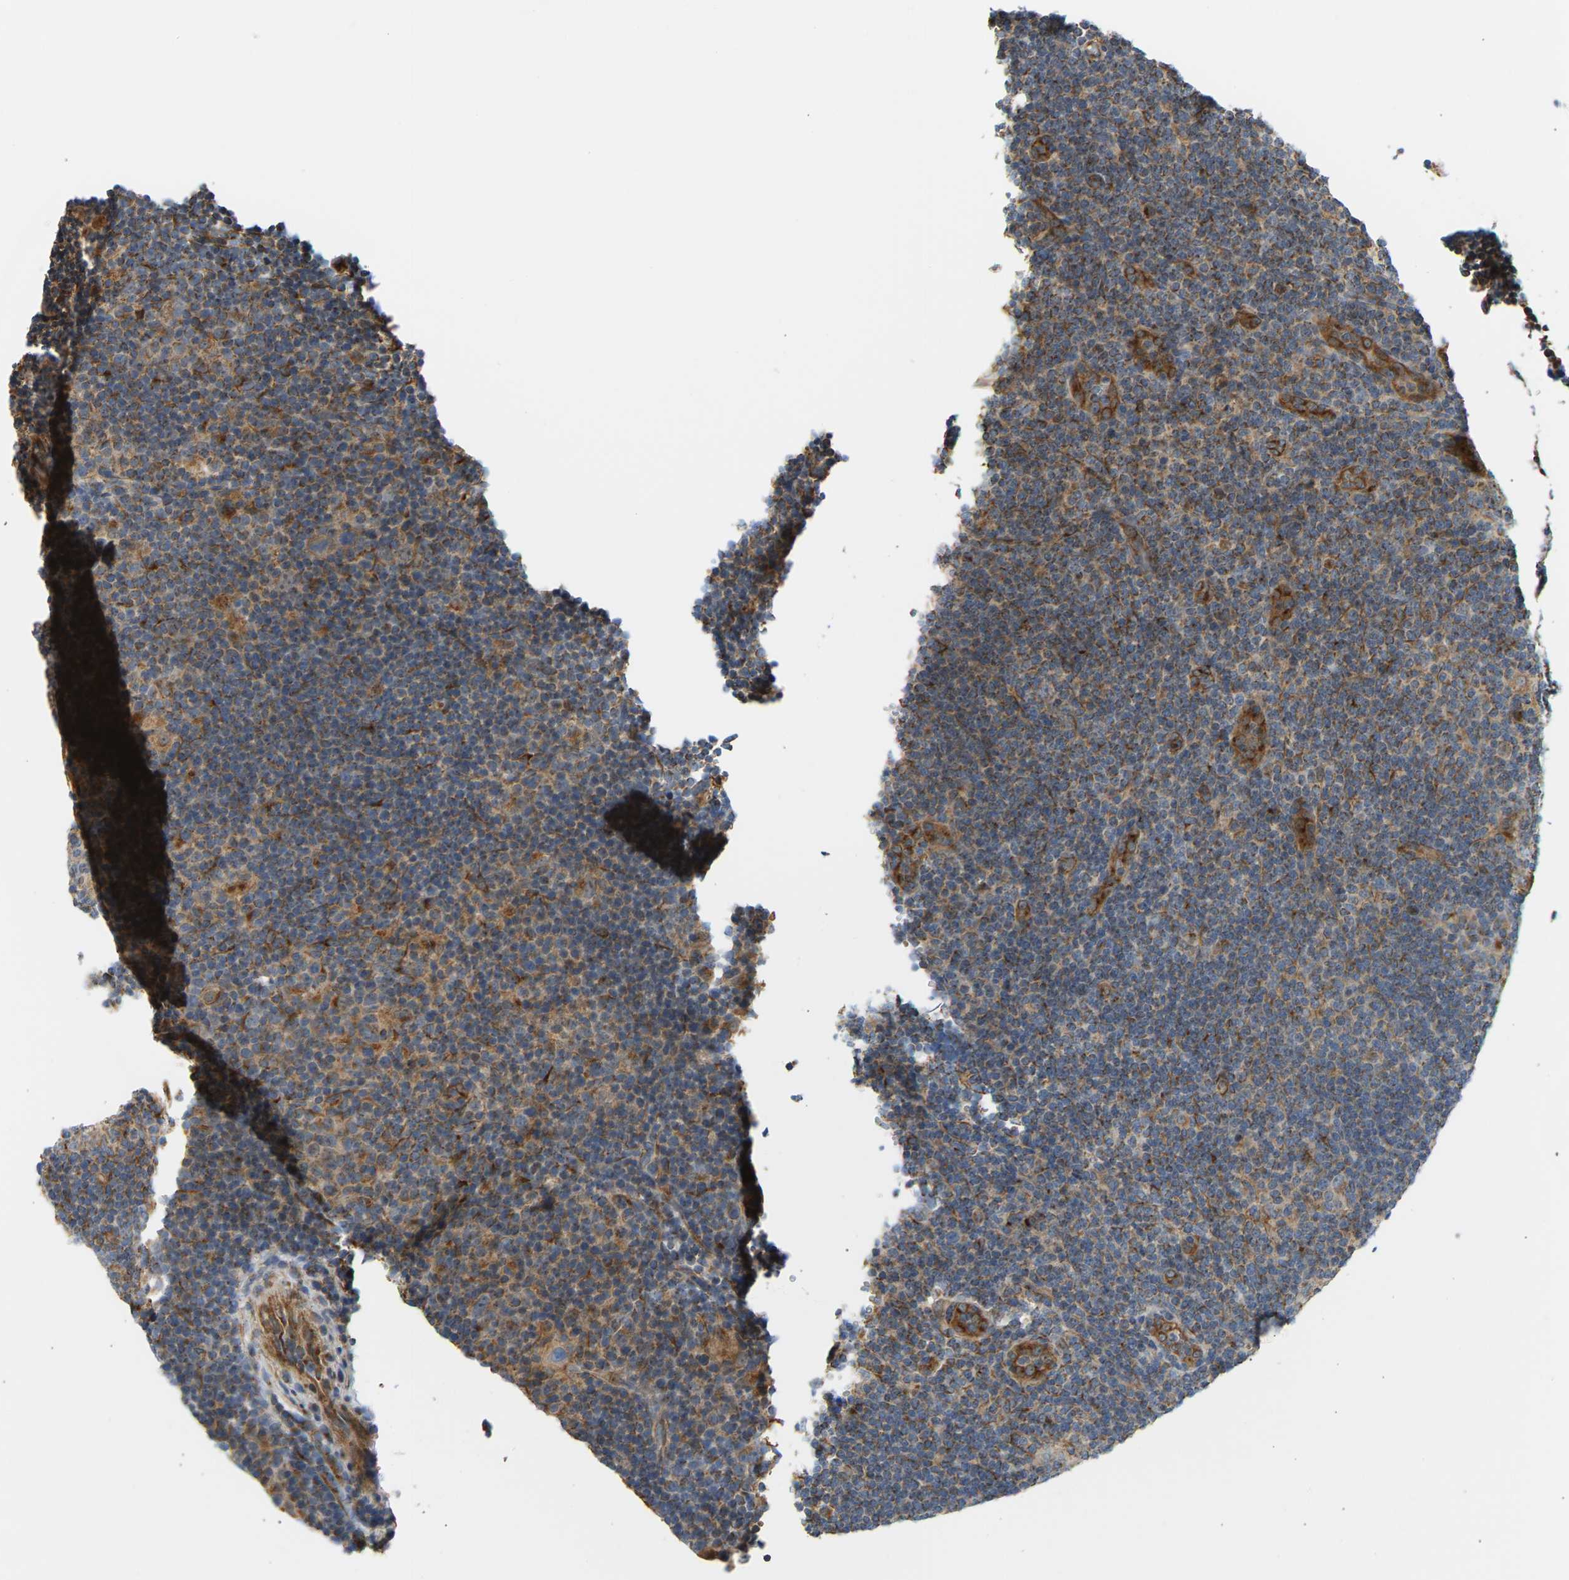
{"staining": {"intensity": "moderate", "quantity": ">75%", "location": "cytoplasmic/membranous"}, "tissue": "lymphoma", "cell_type": "Tumor cells", "image_type": "cancer", "snomed": [{"axis": "morphology", "description": "Hodgkin's disease, NOS"}, {"axis": "topography", "description": "Lymph node"}], "caption": "Human lymphoma stained for a protein (brown) demonstrates moderate cytoplasmic/membranous positive staining in approximately >75% of tumor cells.", "gene": "YIPF2", "patient": {"sex": "female", "age": 57}}